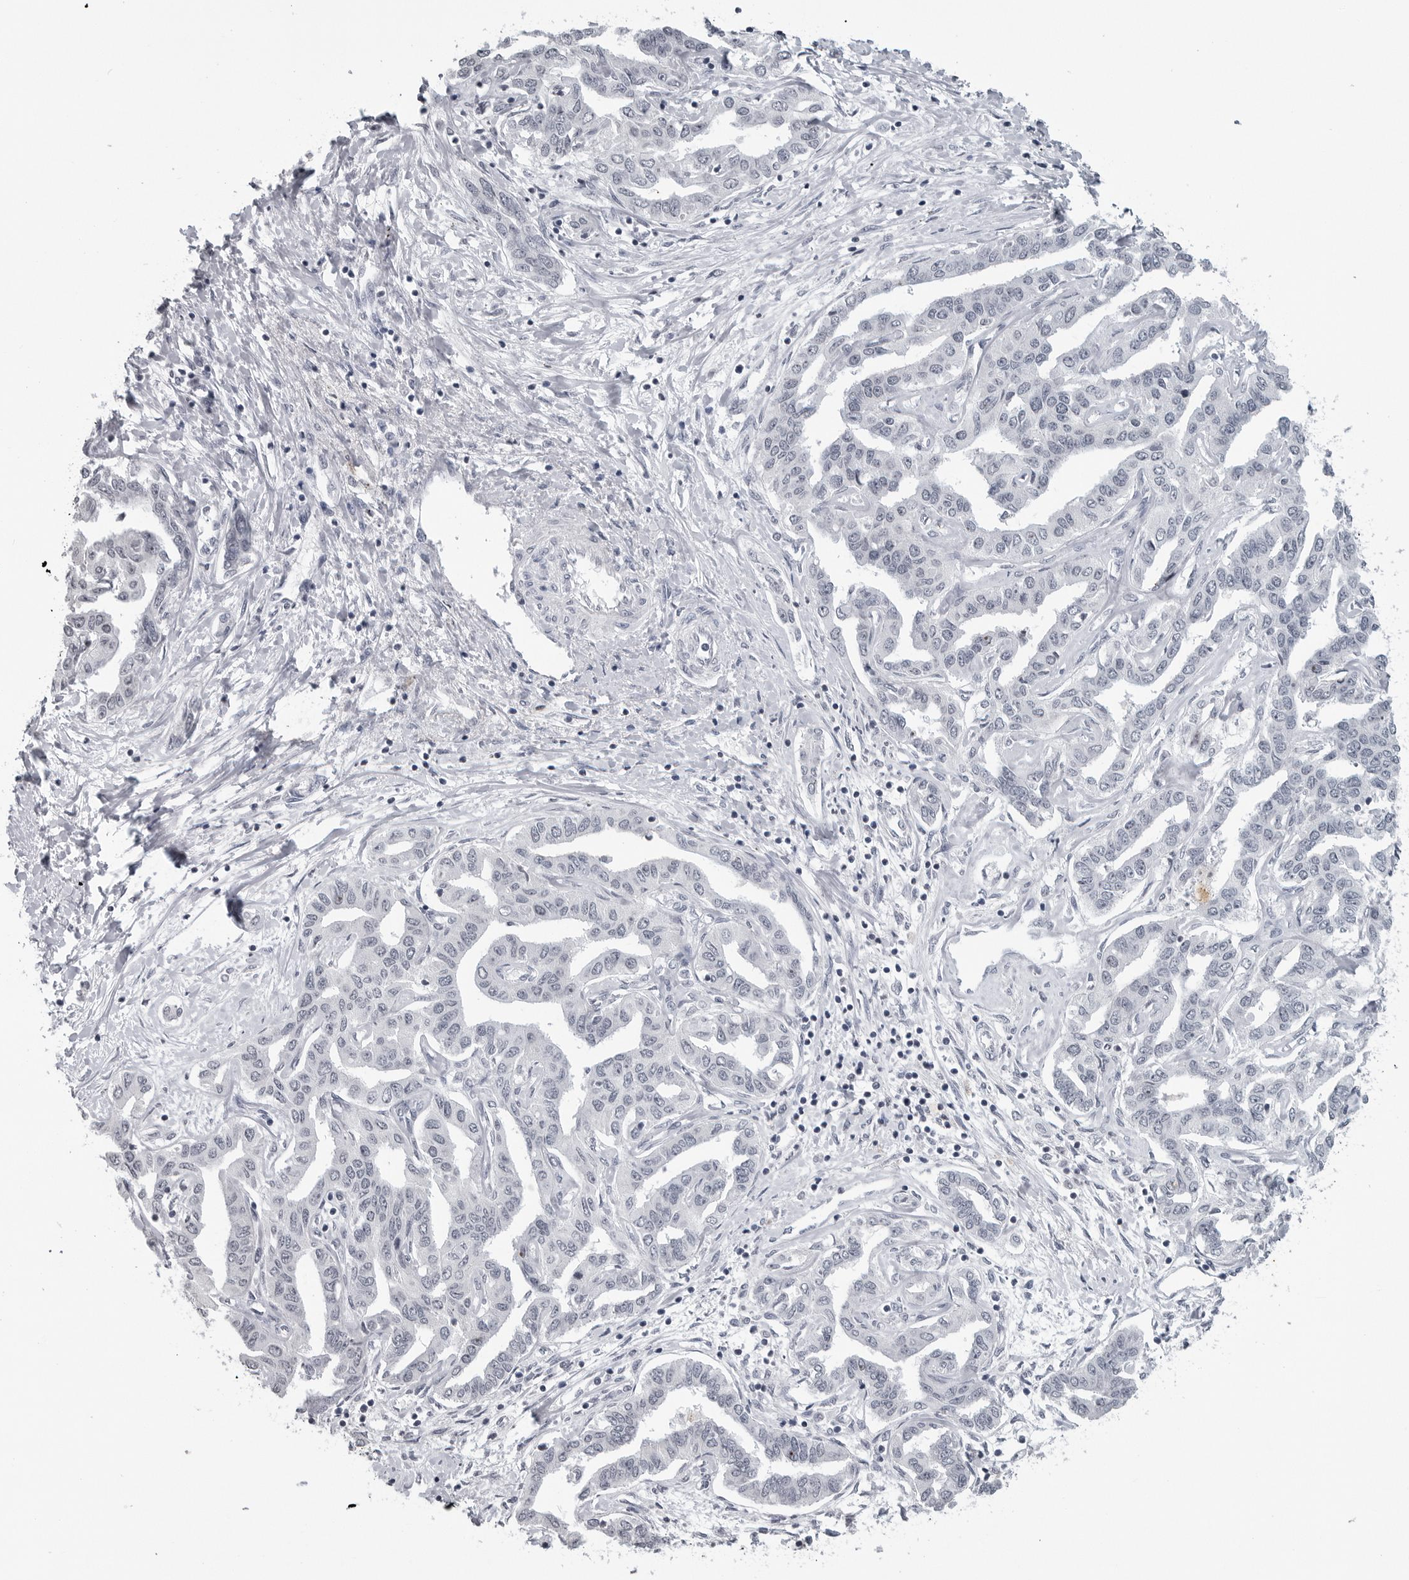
{"staining": {"intensity": "negative", "quantity": "none", "location": "none"}, "tissue": "liver cancer", "cell_type": "Tumor cells", "image_type": "cancer", "snomed": [{"axis": "morphology", "description": "Cholangiocarcinoma"}, {"axis": "topography", "description": "Liver"}], "caption": "DAB (3,3'-diaminobenzidine) immunohistochemical staining of human cholangiocarcinoma (liver) displays no significant staining in tumor cells.", "gene": "DDX54", "patient": {"sex": "male", "age": 59}}